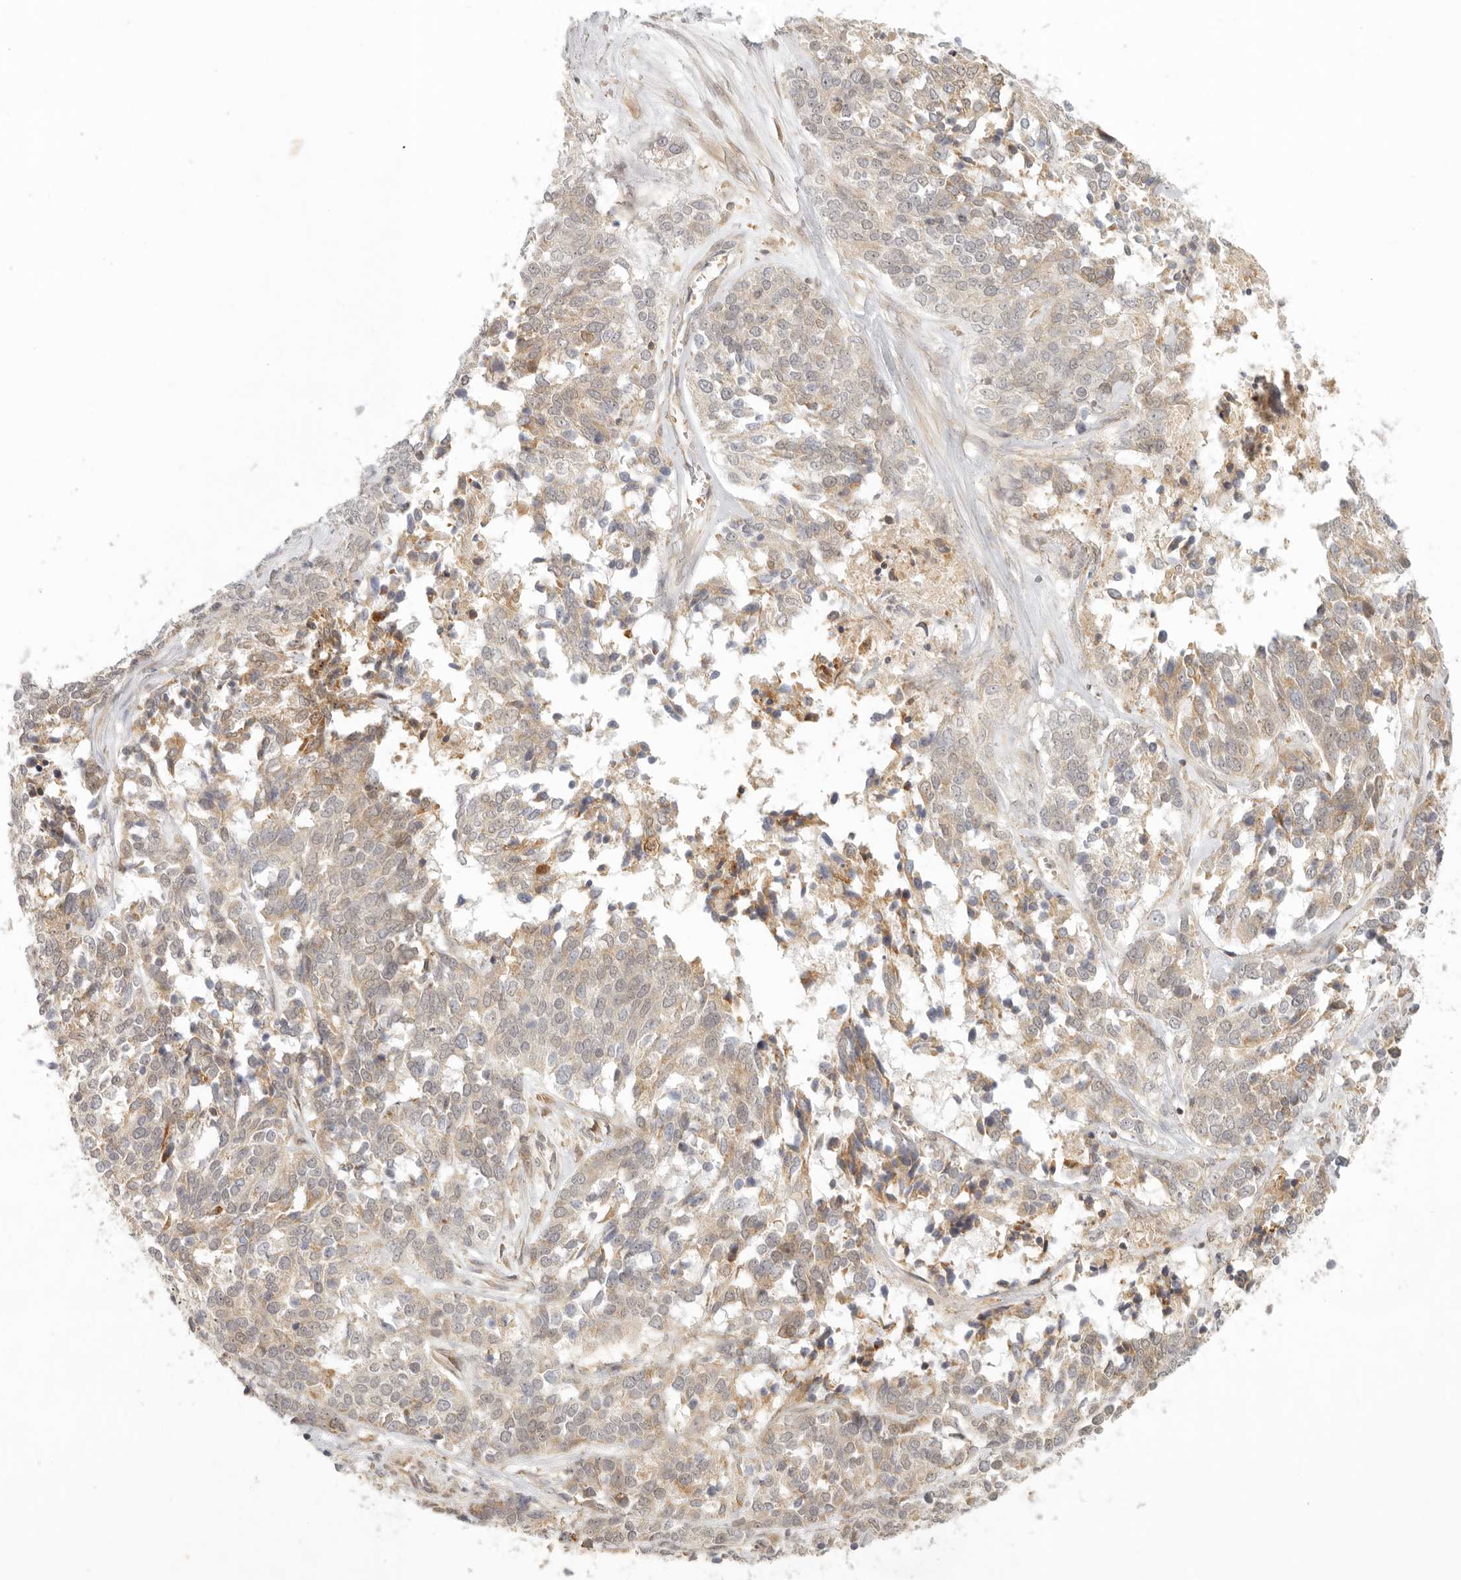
{"staining": {"intensity": "weak", "quantity": ">75%", "location": "cytoplasmic/membranous"}, "tissue": "ovarian cancer", "cell_type": "Tumor cells", "image_type": "cancer", "snomed": [{"axis": "morphology", "description": "Cystadenocarcinoma, serous, NOS"}, {"axis": "topography", "description": "Ovary"}], "caption": "Immunohistochemistry photomicrograph of neoplastic tissue: ovarian serous cystadenocarcinoma stained using immunohistochemistry shows low levels of weak protein expression localized specifically in the cytoplasmic/membranous of tumor cells, appearing as a cytoplasmic/membranous brown color.", "gene": "AHDC1", "patient": {"sex": "female", "age": 44}}